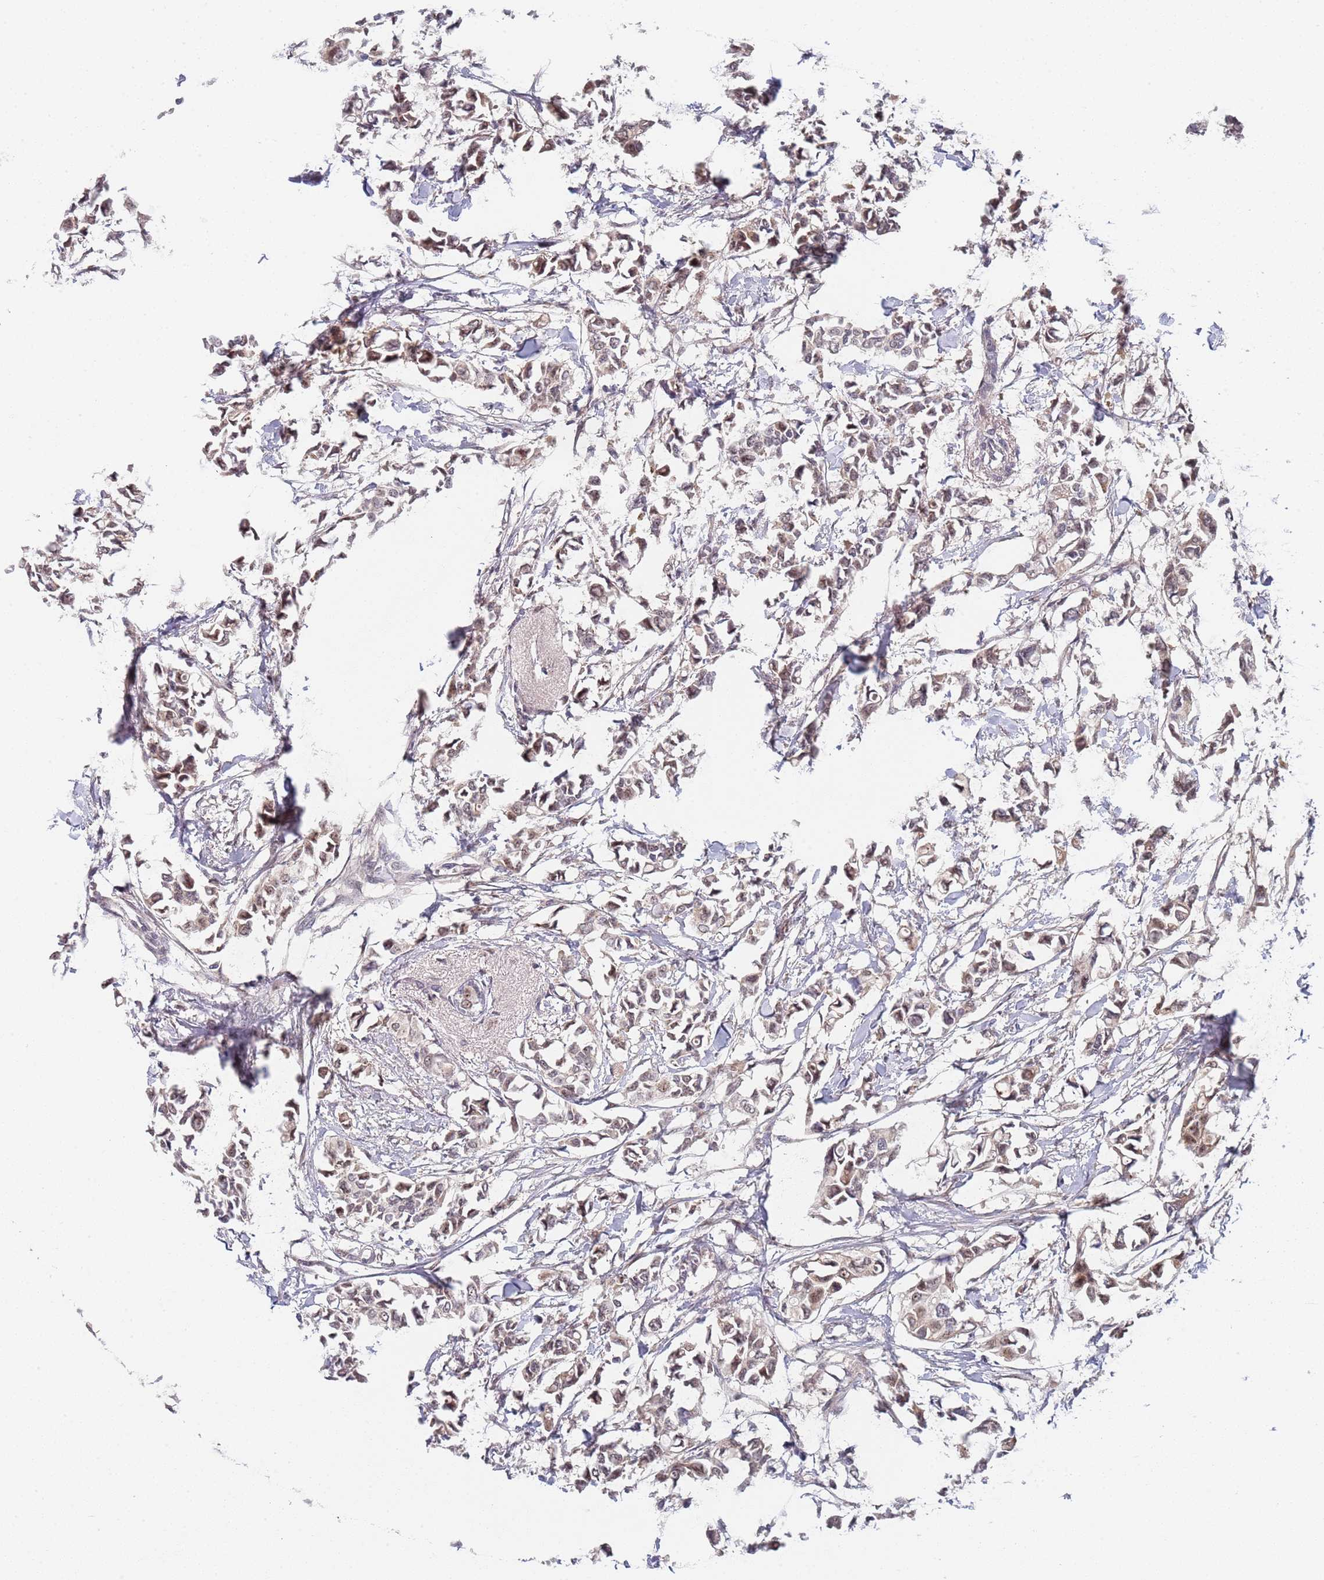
{"staining": {"intensity": "weak", "quantity": "25%-75%", "location": "cytoplasmic/membranous"}, "tissue": "breast cancer", "cell_type": "Tumor cells", "image_type": "cancer", "snomed": [{"axis": "morphology", "description": "Duct carcinoma"}, {"axis": "topography", "description": "Breast"}], "caption": "Breast invasive ductal carcinoma stained for a protein (brown) reveals weak cytoplasmic/membranous positive expression in about 25%-75% of tumor cells.", "gene": "PLCL2", "patient": {"sex": "female", "age": 41}}